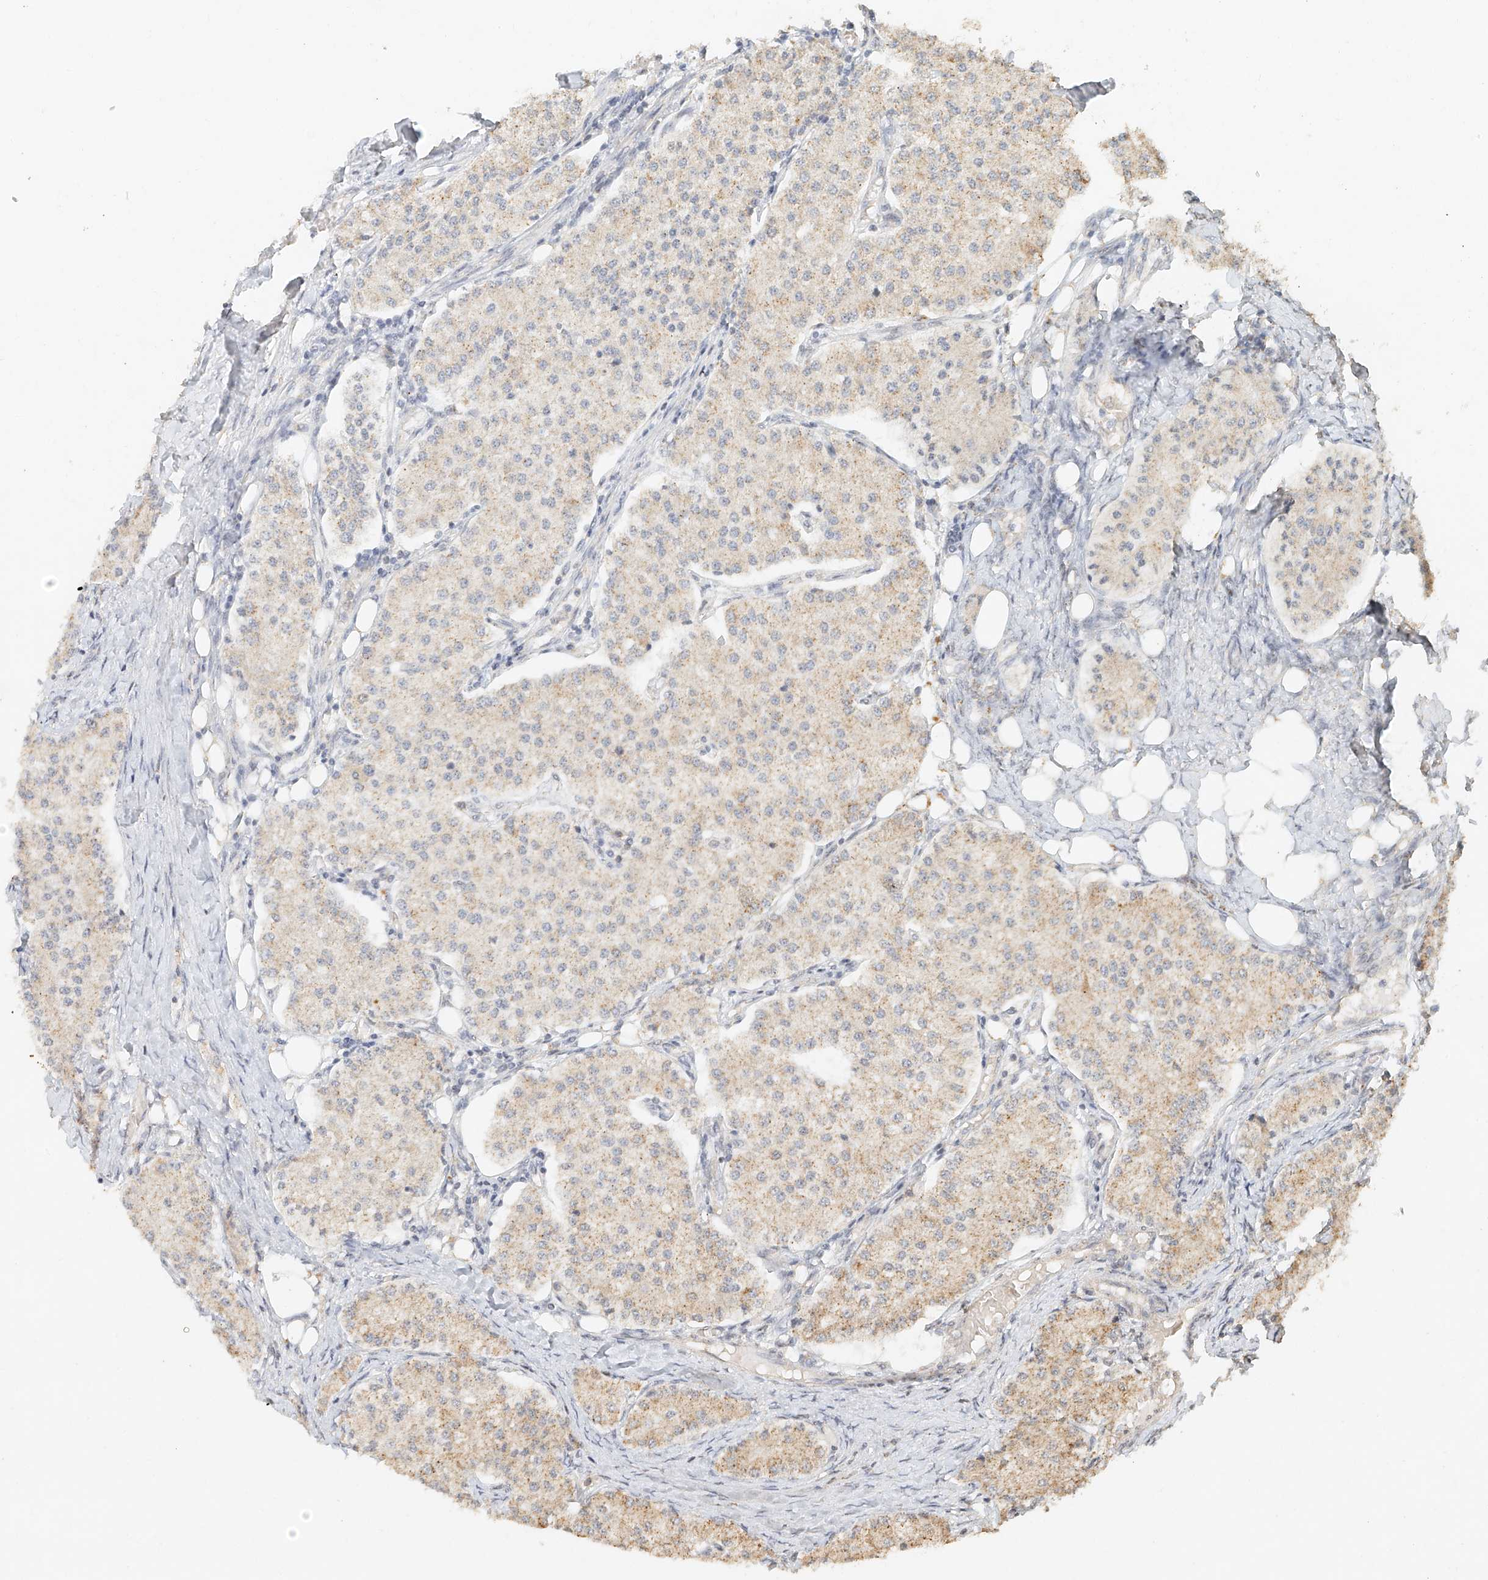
{"staining": {"intensity": "weak", "quantity": "25%-75%", "location": "cytoplasmic/membranous"}, "tissue": "carcinoid", "cell_type": "Tumor cells", "image_type": "cancer", "snomed": [{"axis": "morphology", "description": "Carcinoid, malignant, NOS"}, {"axis": "topography", "description": "Colon"}], "caption": "This image demonstrates malignant carcinoid stained with immunohistochemistry (IHC) to label a protein in brown. The cytoplasmic/membranous of tumor cells show weak positivity for the protein. Nuclei are counter-stained blue.", "gene": "CXorf58", "patient": {"sex": "female", "age": 52}}